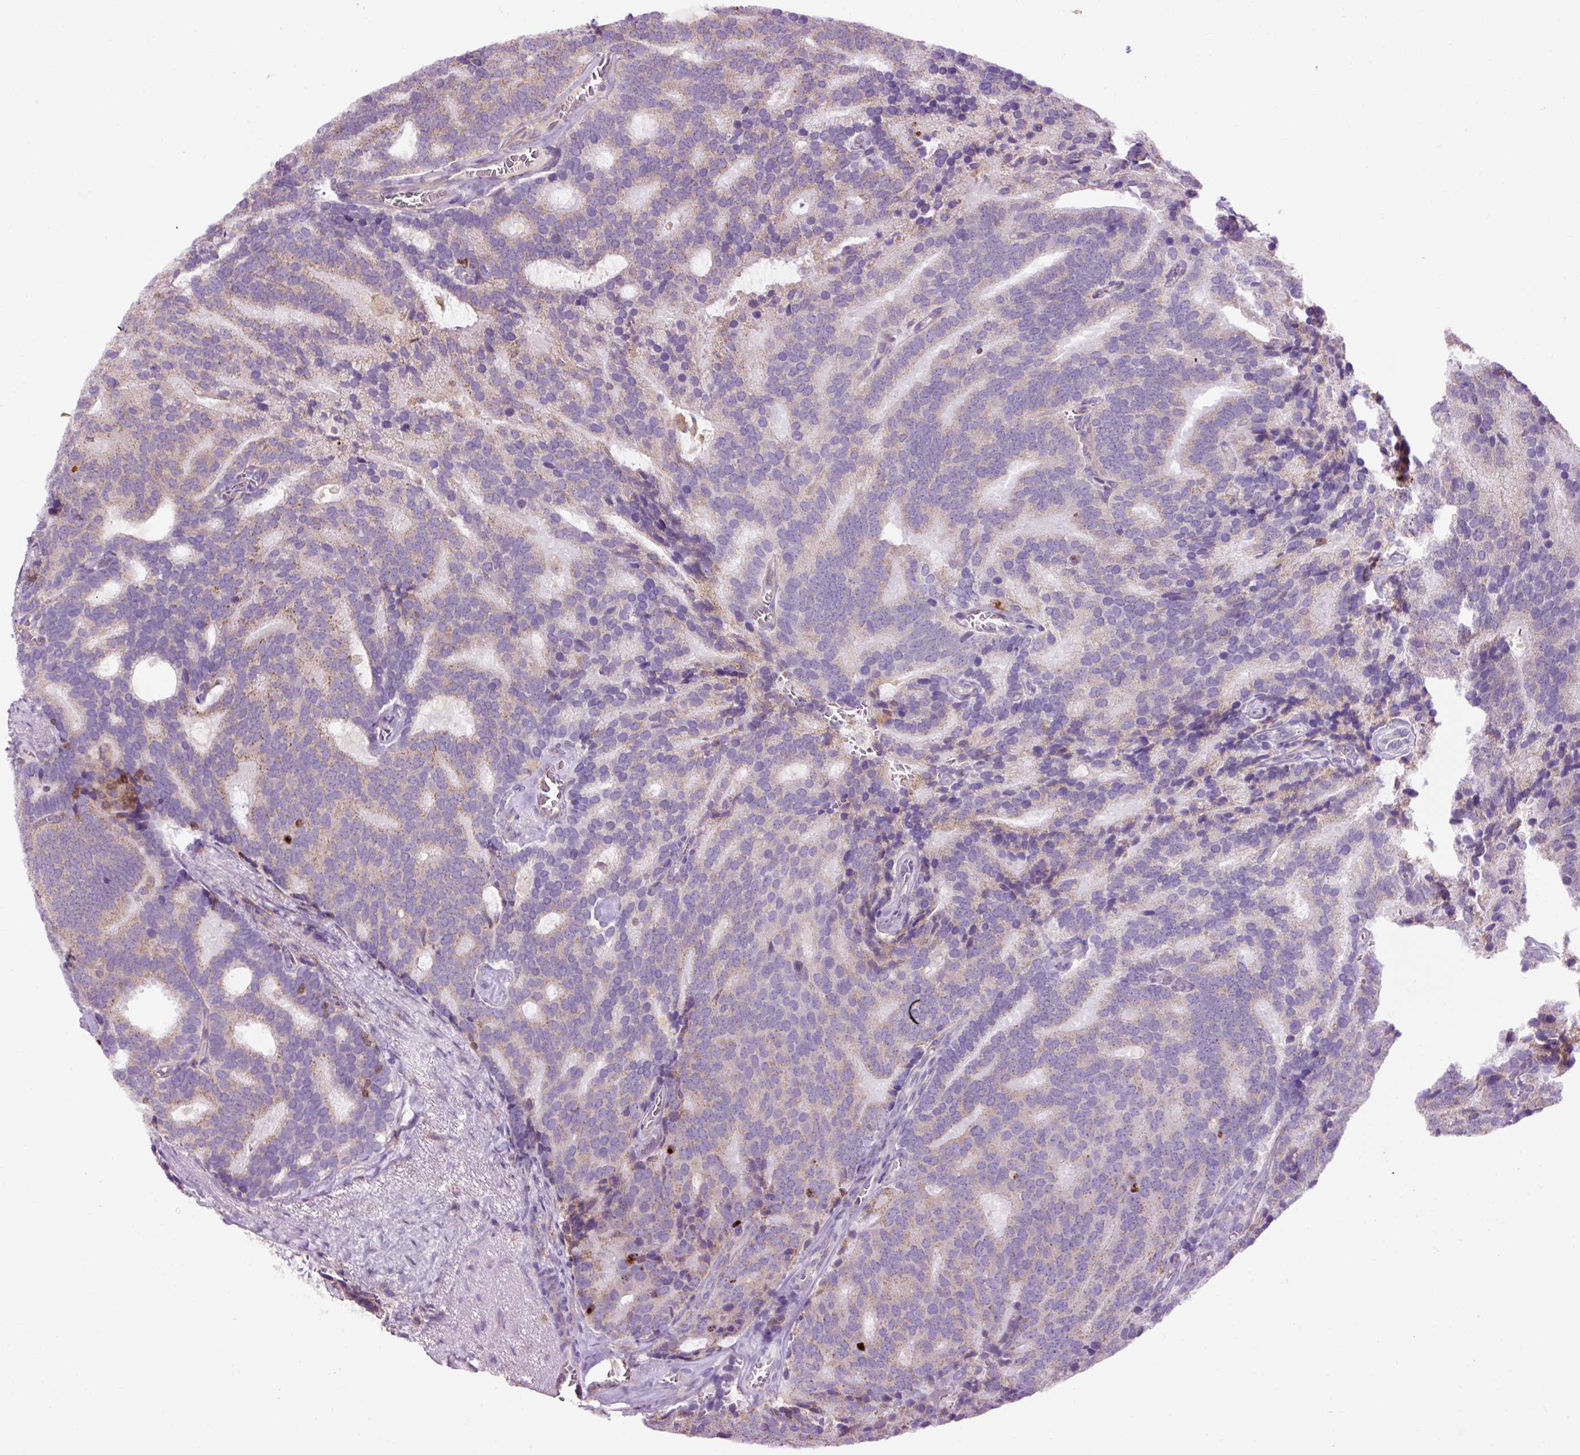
{"staining": {"intensity": "moderate", "quantity": "<25%", "location": "cytoplasmic/membranous"}, "tissue": "prostate cancer", "cell_type": "Tumor cells", "image_type": "cancer", "snomed": [{"axis": "morphology", "description": "Adenocarcinoma, Low grade"}, {"axis": "topography", "description": "Prostate"}], "caption": "High-power microscopy captured an immunohistochemistry photomicrograph of adenocarcinoma (low-grade) (prostate), revealing moderate cytoplasmic/membranous staining in approximately <25% of tumor cells.", "gene": "CD83", "patient": {"sex": "male", "age": 71}}